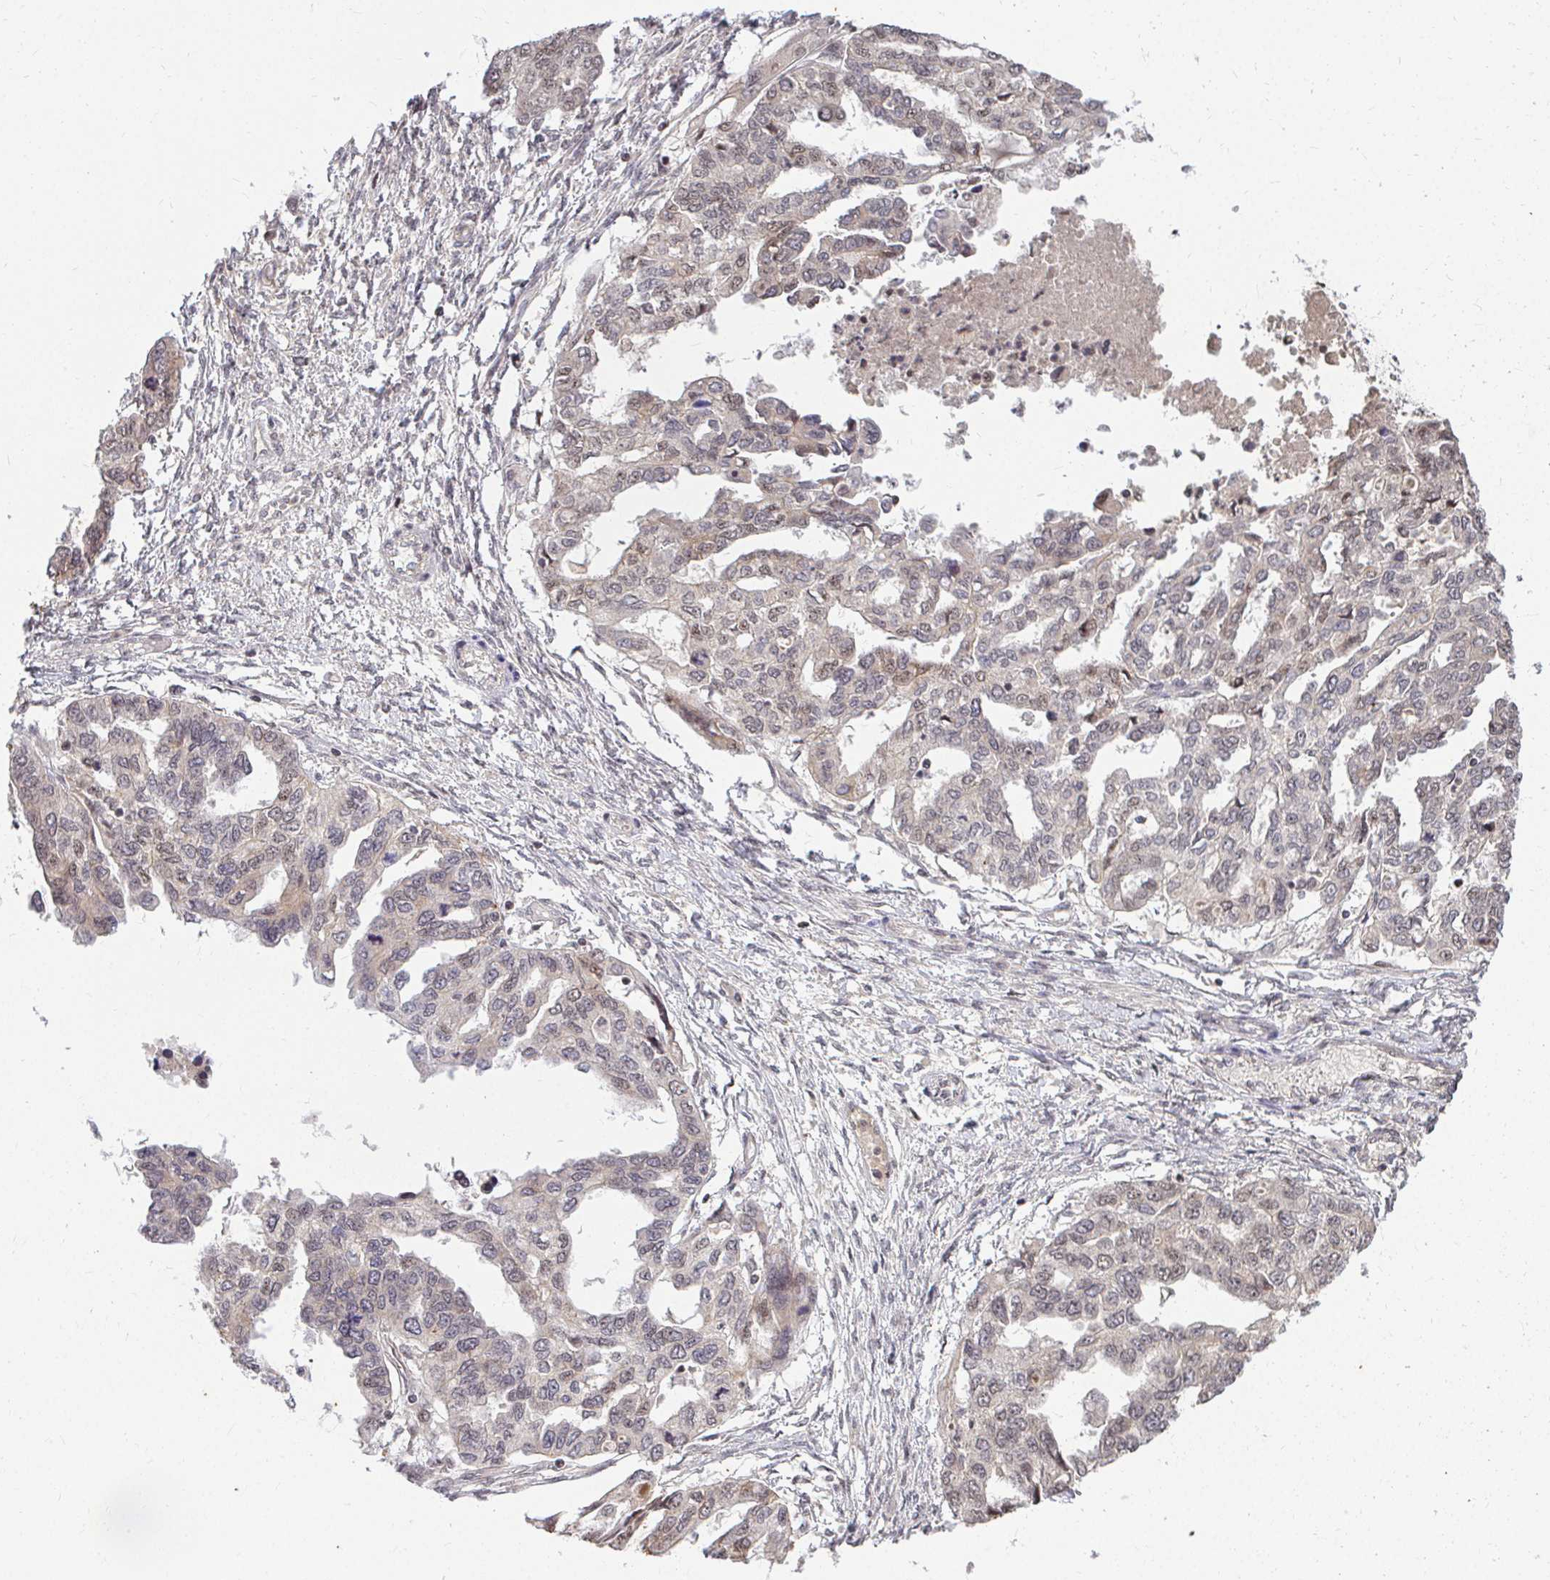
{"staining": {"intensity": "negative", "quantity": "none", "location": "none"}, "tissue": "ovarian cancer", "cell_type": "Tumor cells", "image_type": "cancer", "snomed": [{"axis": "morphology", "description": "Cystadenocarcinoma, serous, NOS"}, {"axis": "topography", "description": "Ovary"}], "caption": "An immunohistochemistry histopathology image of serous cystadenocarcinoma (ovarian) is shown. There is no staining in tumor cells of serous cystadenocarcinoma (ovarian).", "gene": "ANK3", "patient": {"sex": "female", "age": 53}}